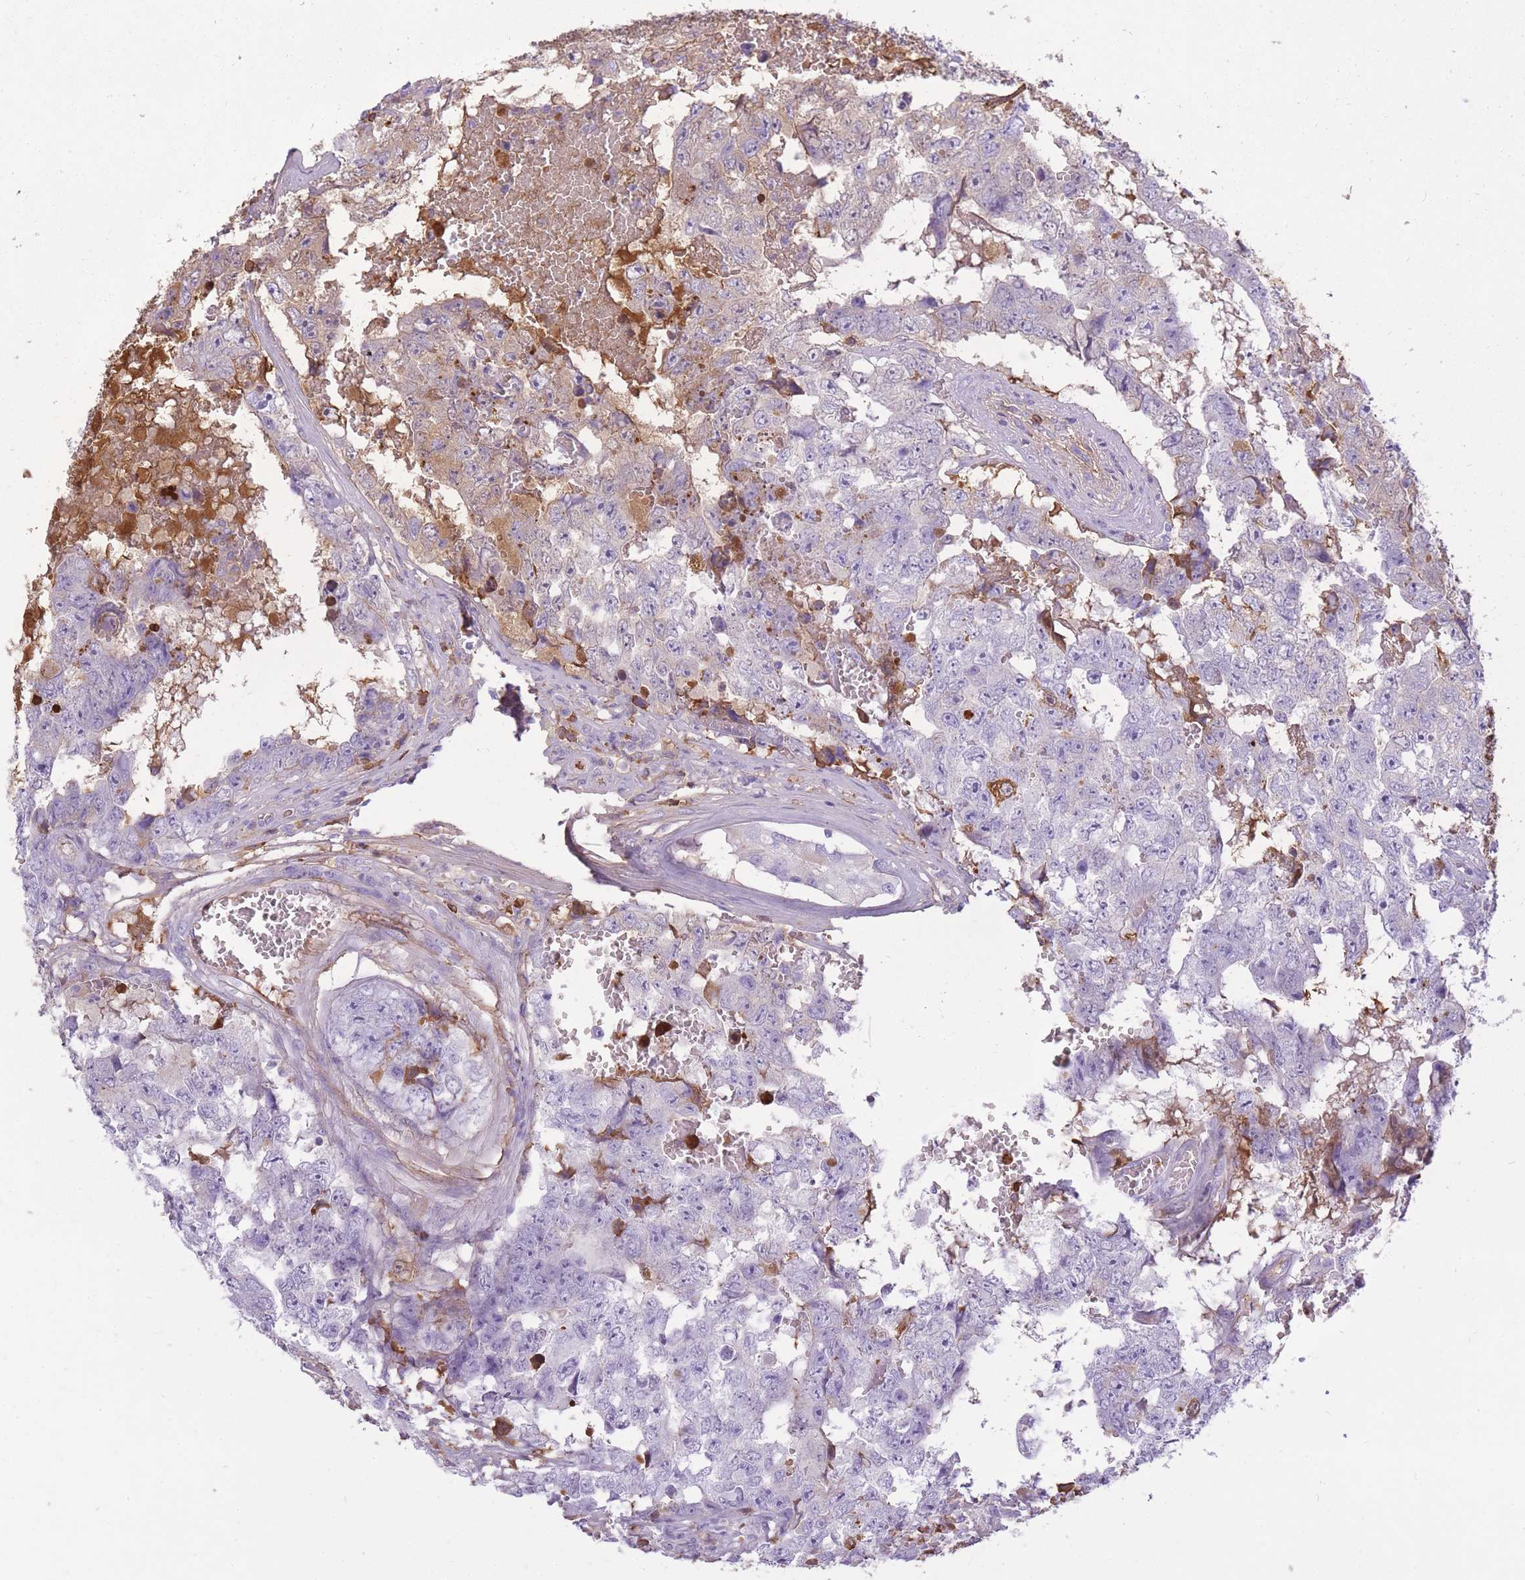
{"staining": {"intensity": "moderate", "quantity": "<25%", "location": "cytoplasmic/membranous"}, "tissue": "testis cancer", "cell_type": "Tumor cells", "image_type": "cancer", "snomed": [{"axis": "morphology", "description": "Carcinoma, Embryonal, NOS"}, {"axis": "topography", "description": "Testis"}], "caption": "Protein expression analysis of testis embryonal carcinoma reveals moderate cytoplasmic/membranous expression in about <25% of tumor cells.", "gene": "IGKV1D-42", "patient": {"sex": "male", "age": 25}}